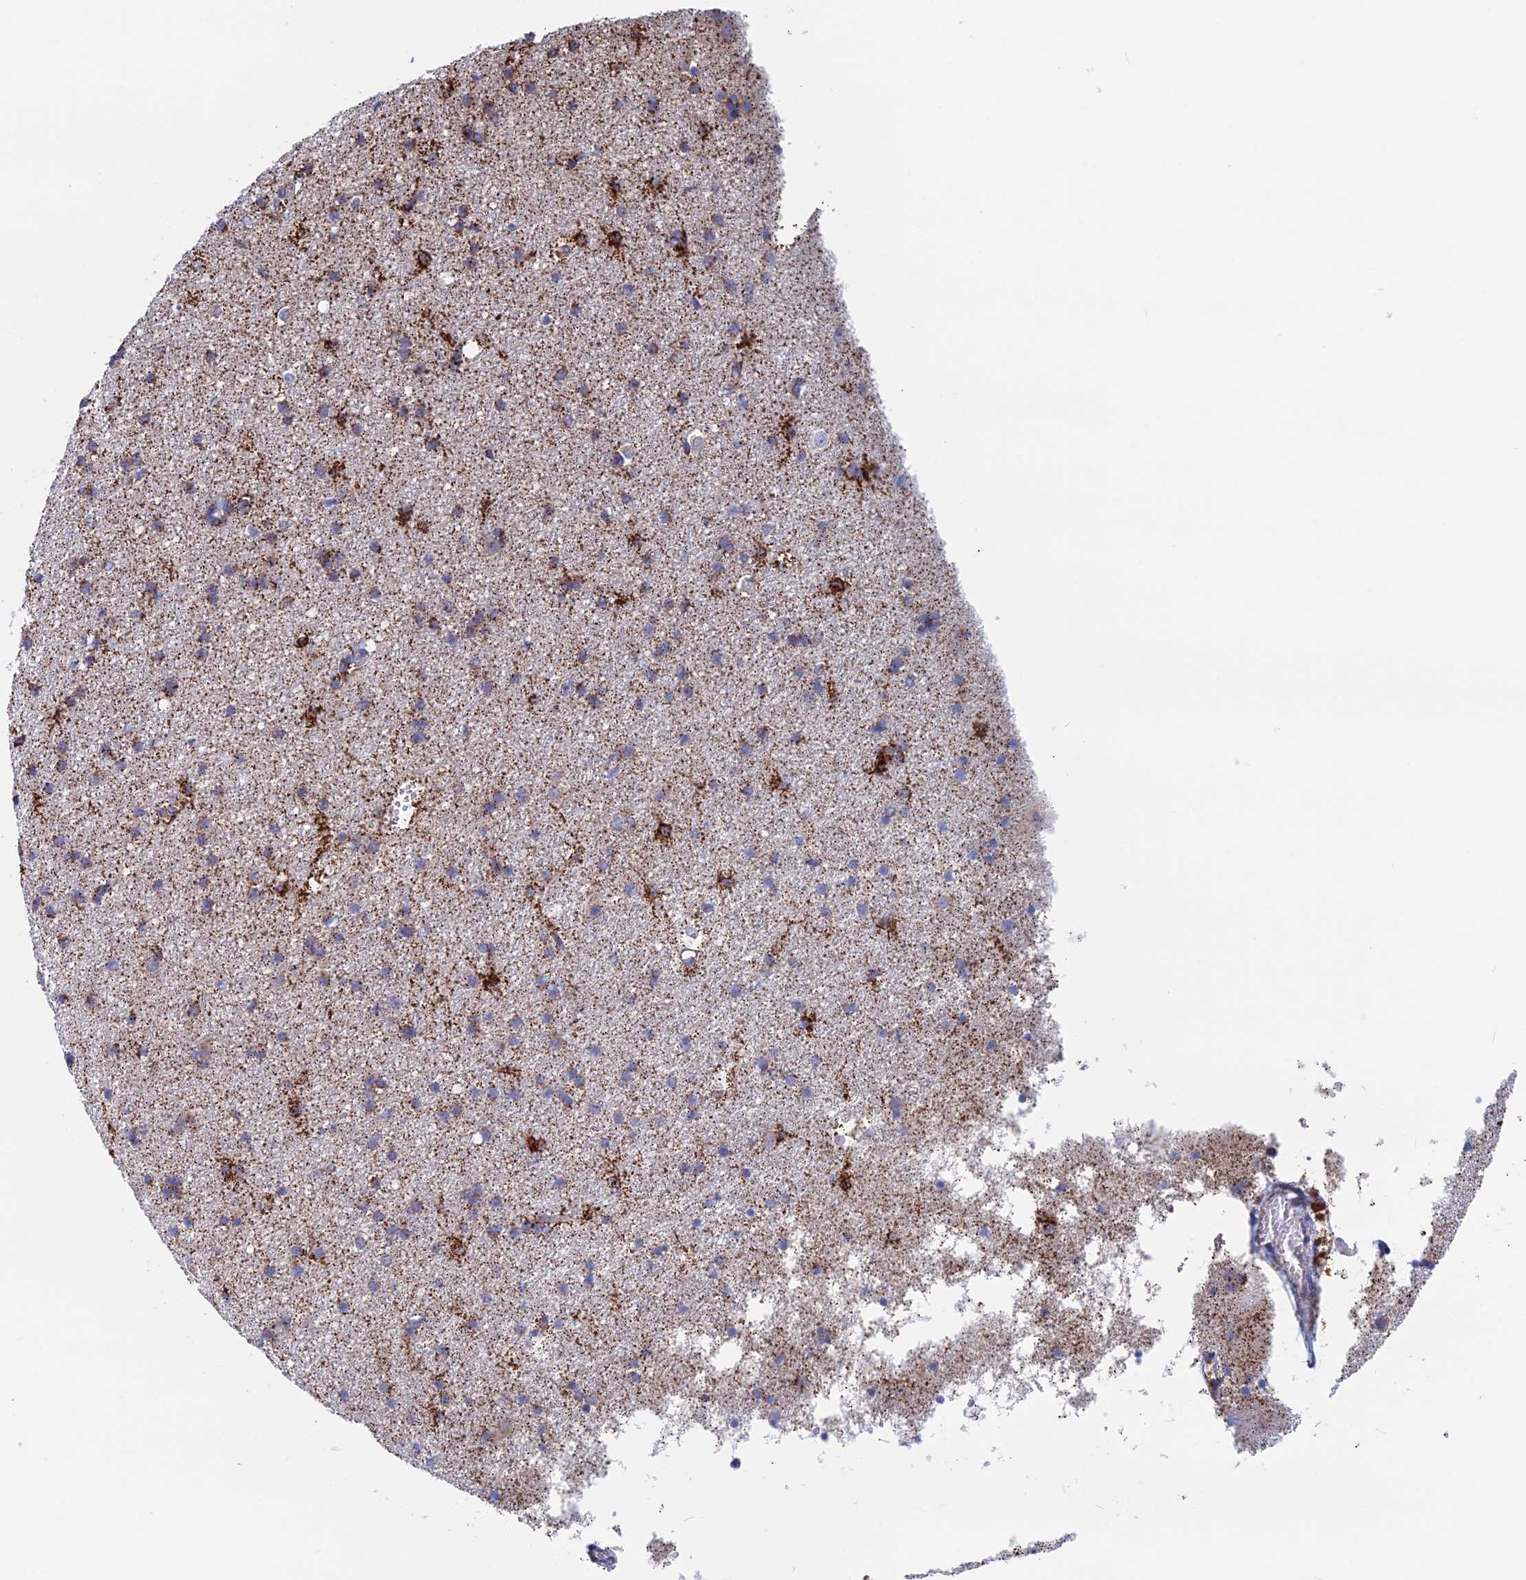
{"staining": {"intensity": "strong", "quantity": "<25%", "location": "cytoplasmic/membranous"}, "tissue": "cerebral cortex", "cell_type": "Endothelial cells", "image_type": "normal", "snomed": [{"axis": "morphology", "description": "Normal tissue, NOS"}, {"axis": "topography", "description": "Cerebral cortex"}], "caption": "Immunohistochemistry (IHC) of normal human cerebral cortex reveals medium levels of strong cytoplasmic/membranous positivity in about <25% of endothelial cells.", "gene": "WDR83", "patient": {"sex": "male", "age": 54}}